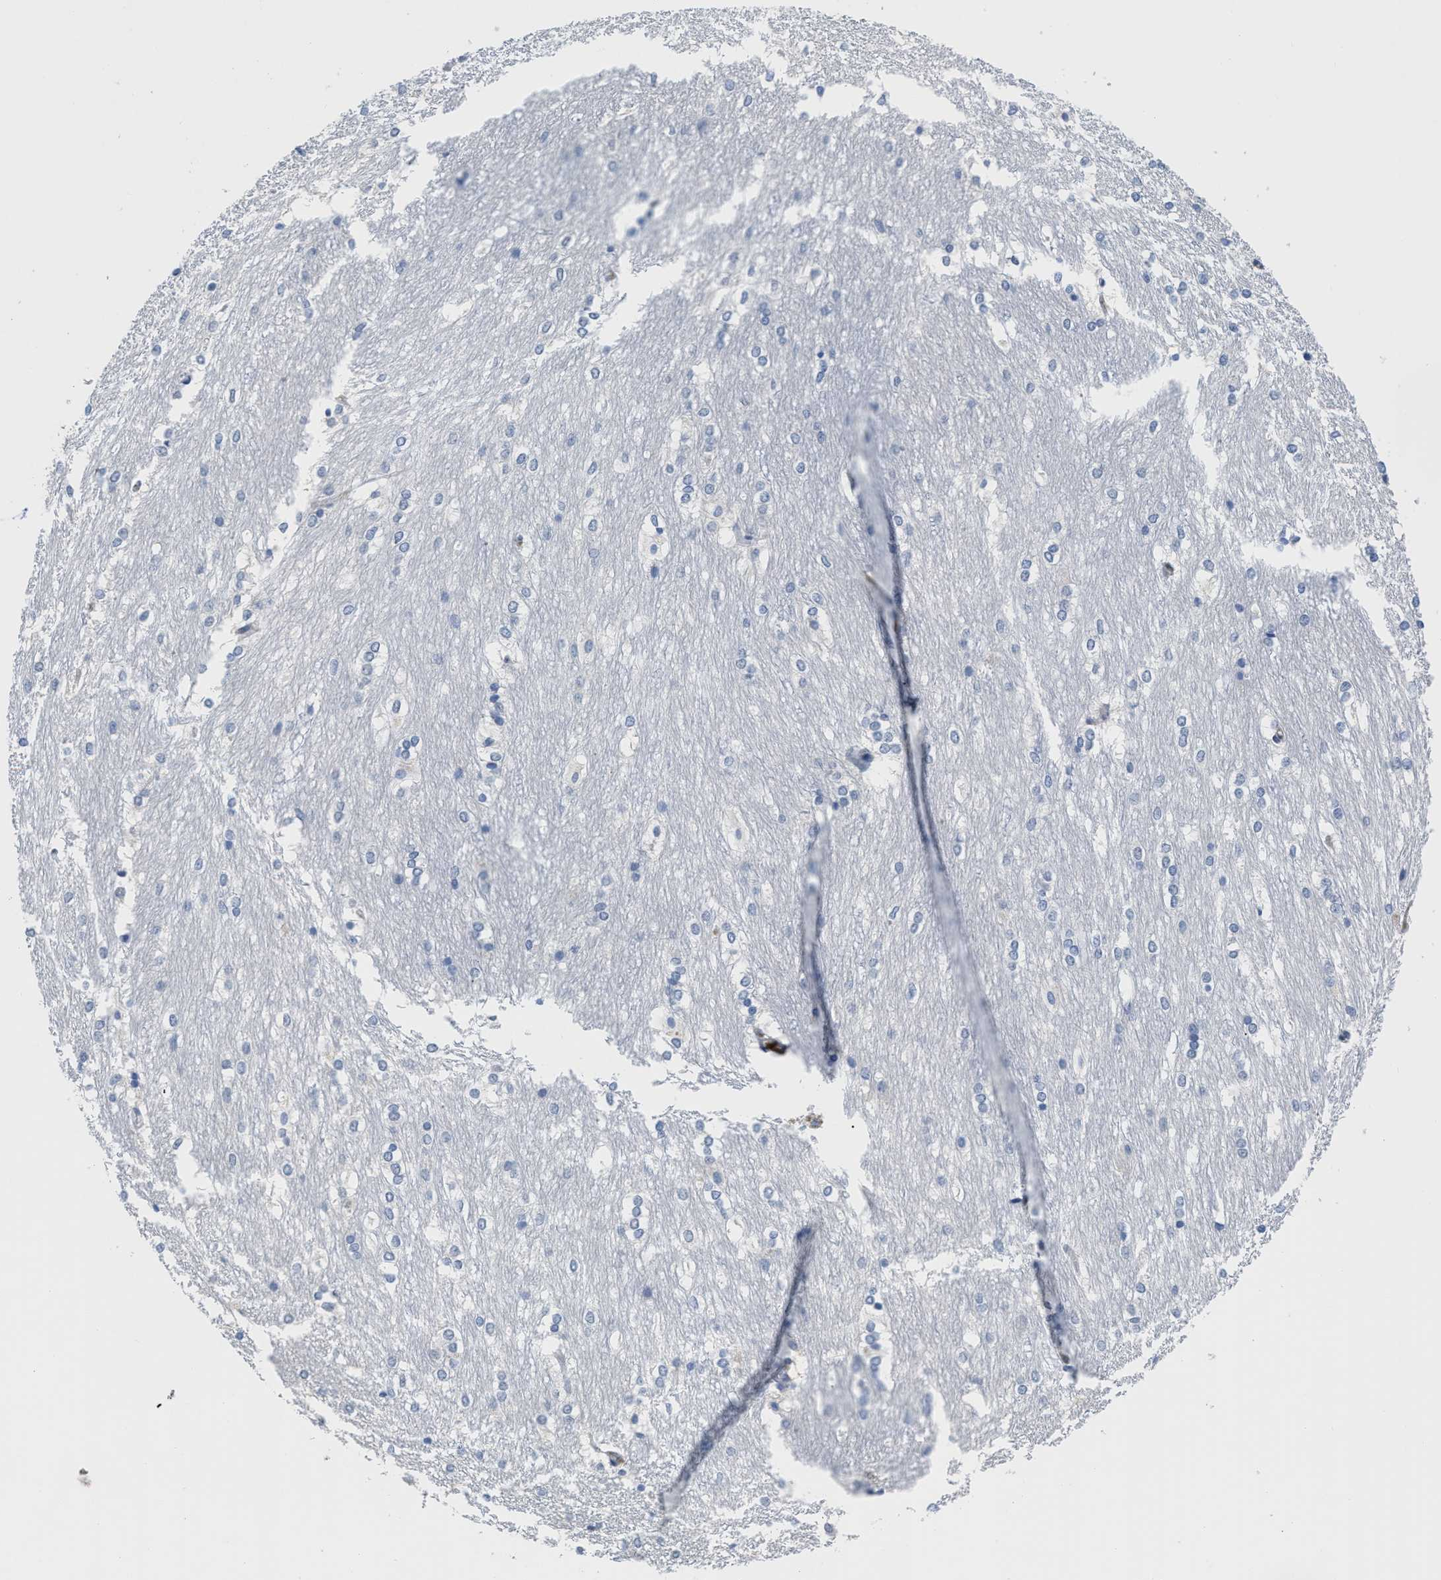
{"staining": {"intensity": "negative", "quantity": "none", "location": "none"}, "tissue": "caudate", "cell_type": "Glial cells", "image_type": "normal", "snomed": [{"axis": "morphology", "description": "Normal tissue, NOS"}, {"axis": "topography", "description": "Lateral ventricle wall"}], "caption": "Caudate stained for a protein using IHC demonstrates no expression glial cells.", "gene": "OR9K2", "patient": {"sex": "female", "age": 19}}